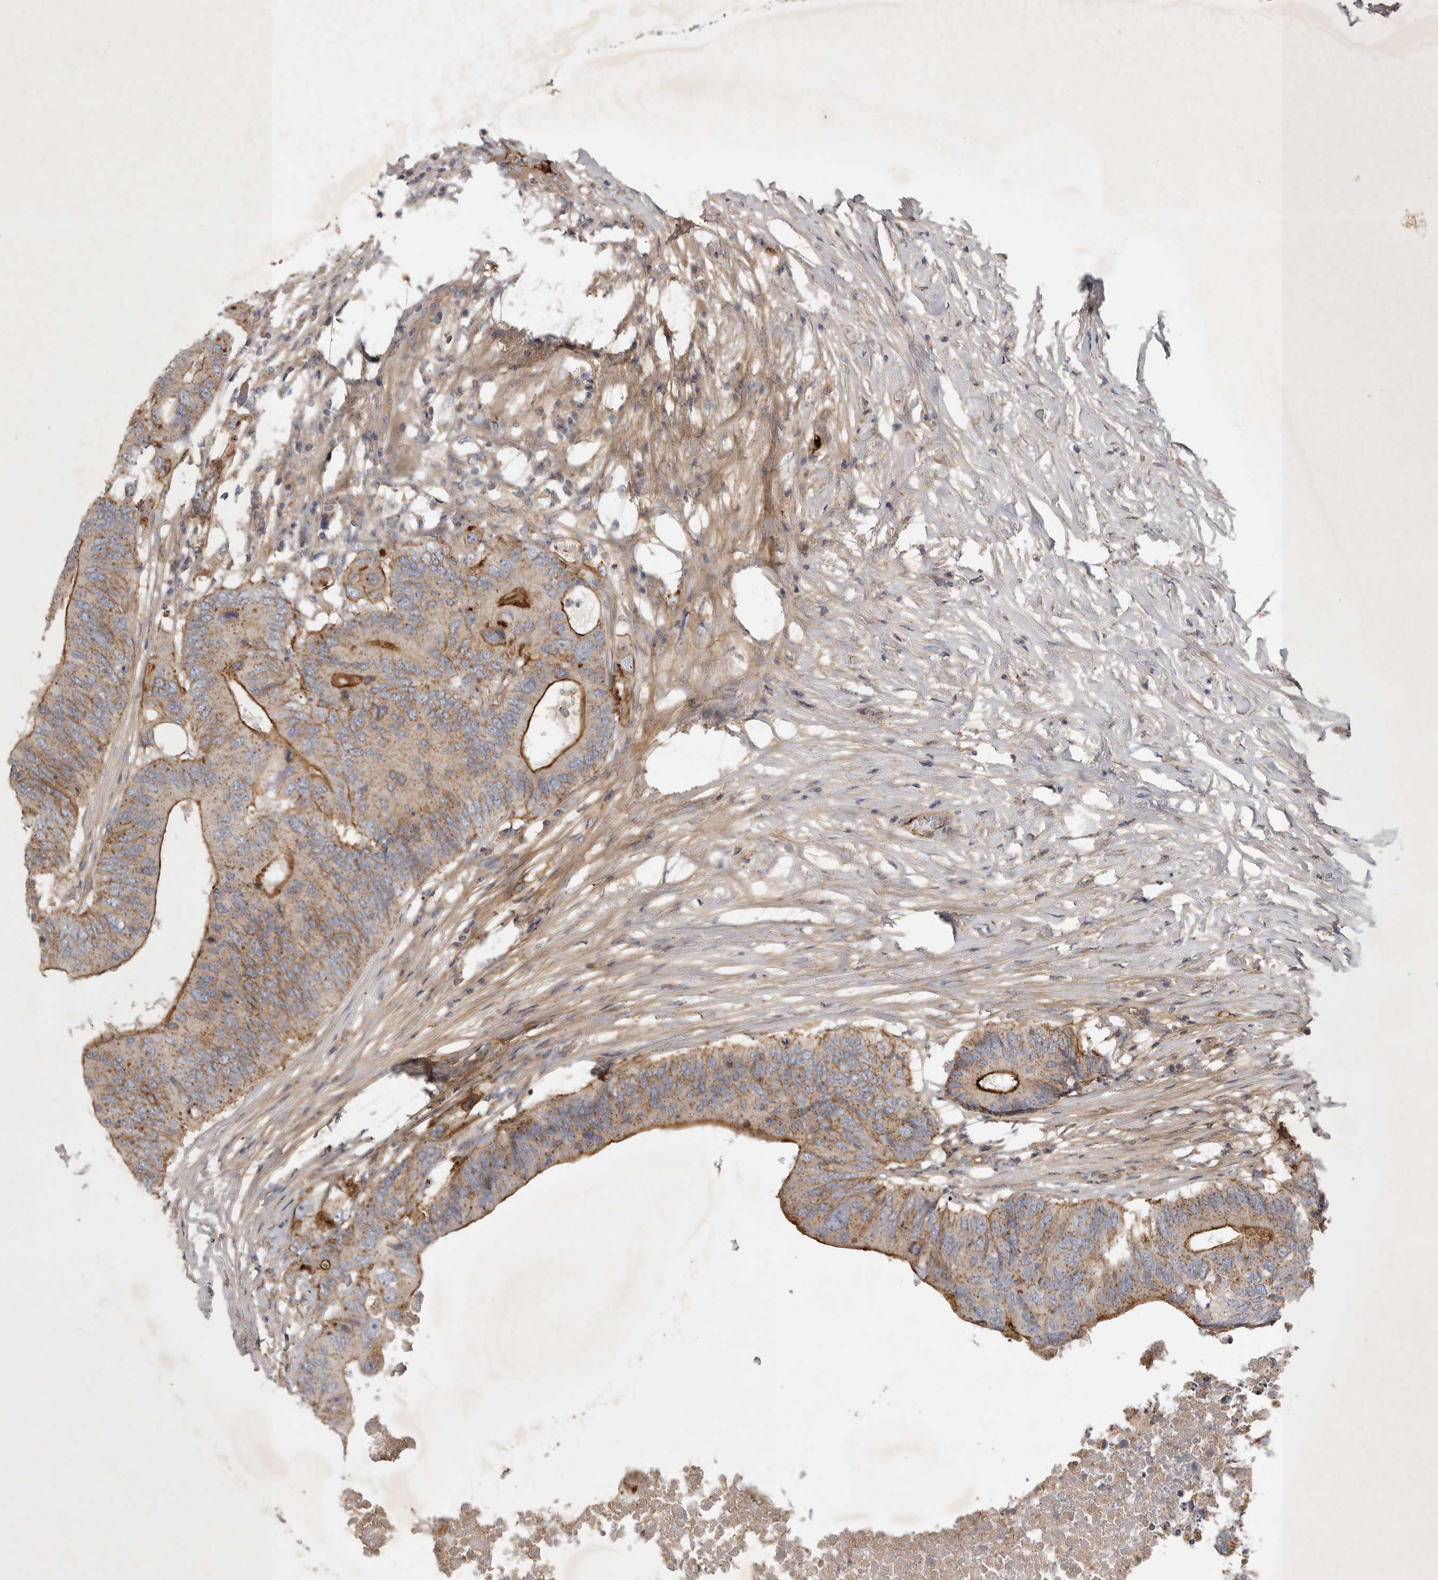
{"staining": {"intensity": "weak", "quantity": ">75%", "location": "cytoplasmic/membranous"}, "tissue": "colorectal cancer", "cell_type": "Tumor cells", "image_type": "cancer", "snomed": [{"axis": "morphology", "description": "Adenocarcinoma, NOS"}, {"axis": "topography", "description": "Colon"}], "caption": "IHC (DAB (3,3'-diaminobenzidine)) staining of human adenocarcinoma (colorectal) demonstrates weak cytoplasmic/membranous protein staining in approximately >75% of tumor cells.", "gene": "MLPH", "patient": {"sex": "male", "age": 71}}